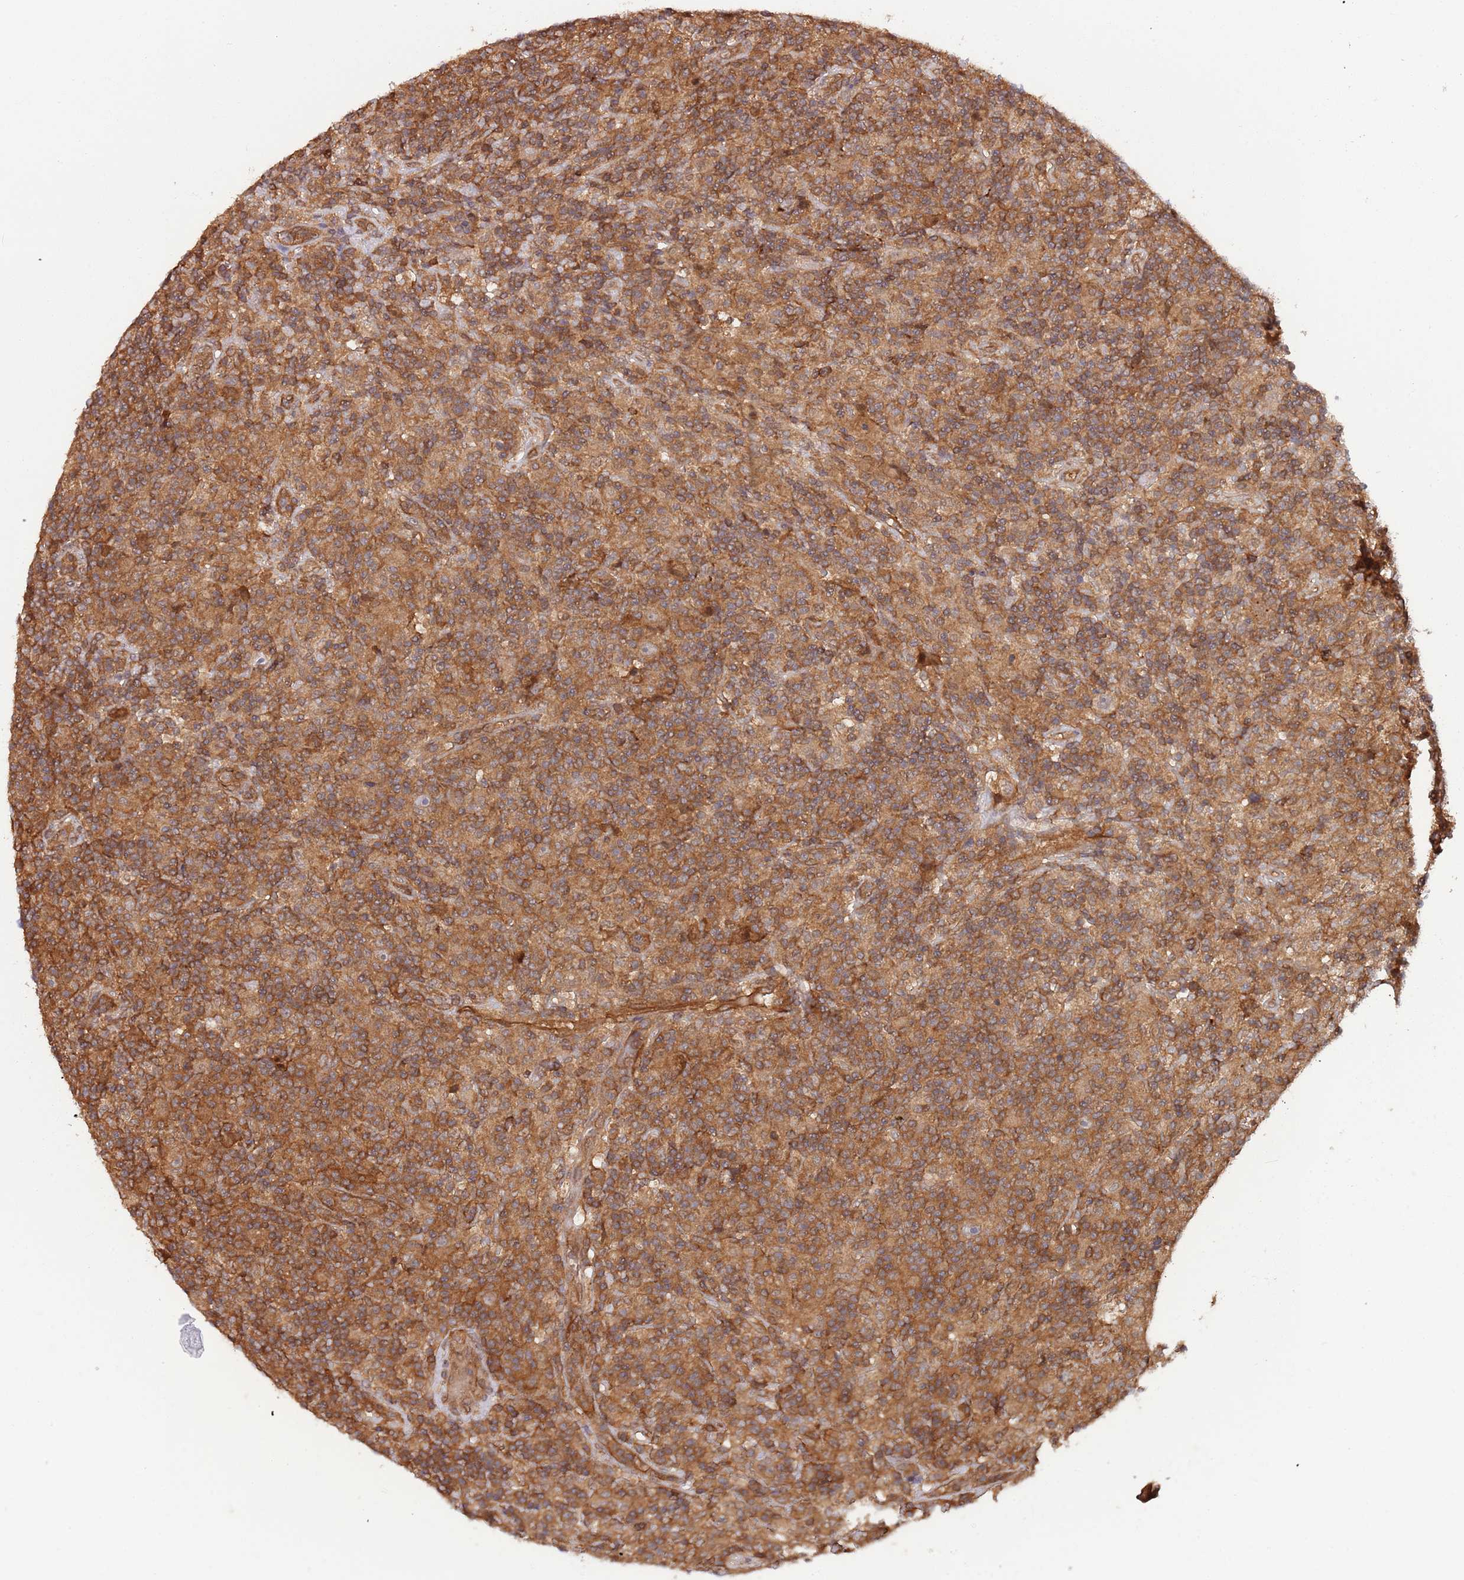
{"staining": {"intensity": "negative", "quantity": "none", "location": "none"}, "tissue": "lymphoma", "cell_type": "Tumor cells", "image_type": "cancer", "snomed": [{"axis": "morphology", "description": "Hodgkin's disease, NOS"}, {"axis": "topography", "description": "Lymph node"}], "caption": "DAB (3,3'-diaminobenzidine) immunohistochemical staining of human Hodgkin's disease reveals no significant expression in tumor cells.", "gene": "GSDMD", "patient": {"sex": "male", "age": 70}}